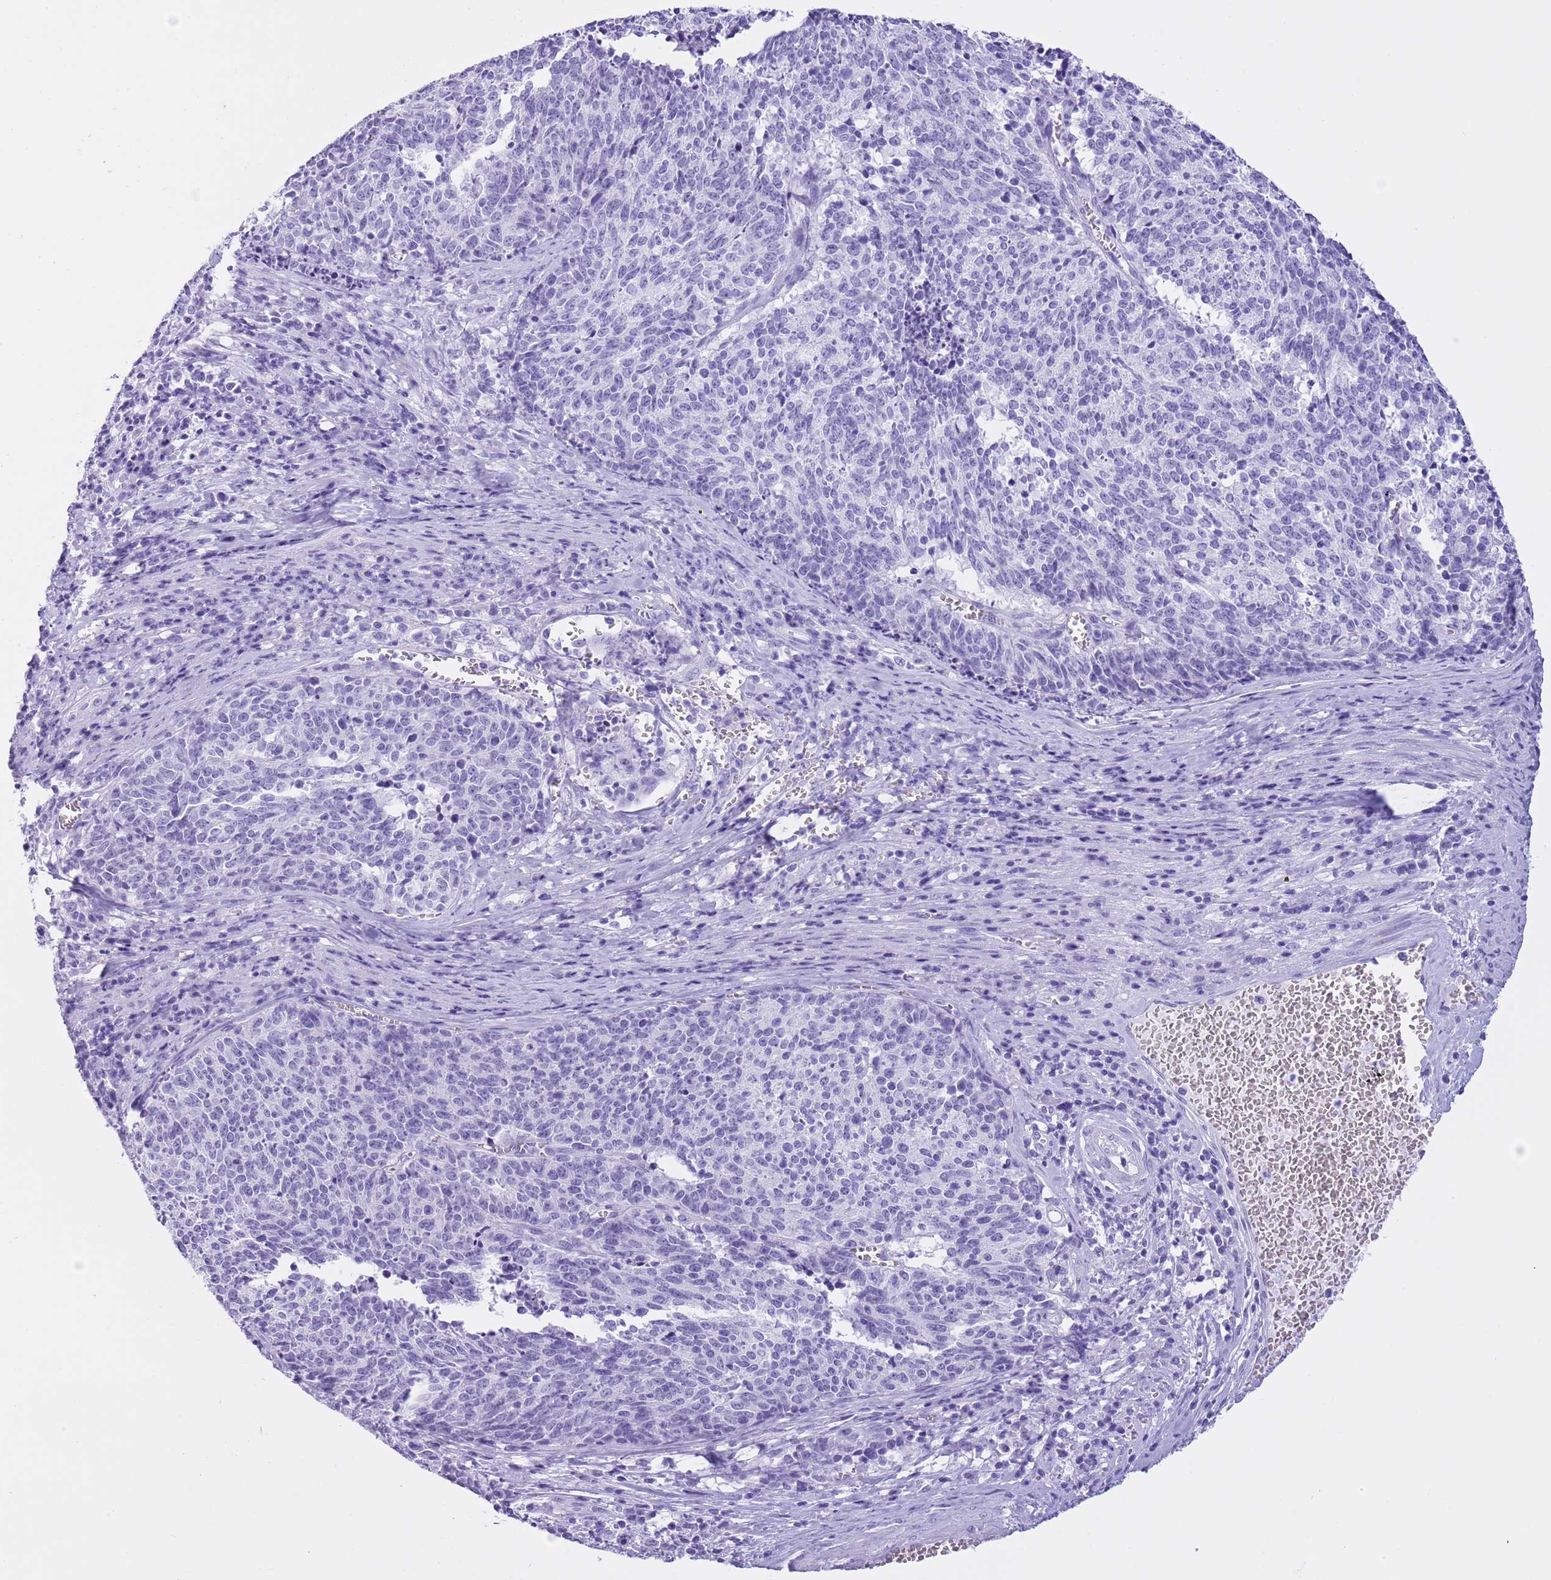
{"staining": {"intensity": "negative", "quantity": "none", "location": "none"}, "tissue": "cervical cancer", "cell_type": "Tumor cells", "image_type": "cancer", "snomed": [{"axis": "morphology", "description": "Squamous cell carcinoma, NOS"}, {"axis": "topography", "description": "Cervix"}], "caption": "Immunohistochemistry (IHC) photomicrograph of neoplastic tissue: human cervical squamous cell carcinoma stained with DAB demonstrates no significant protein positivity in tumor cells.", "gene": "TMEM185B", "patient": {"sex": "female", "age": 29}}